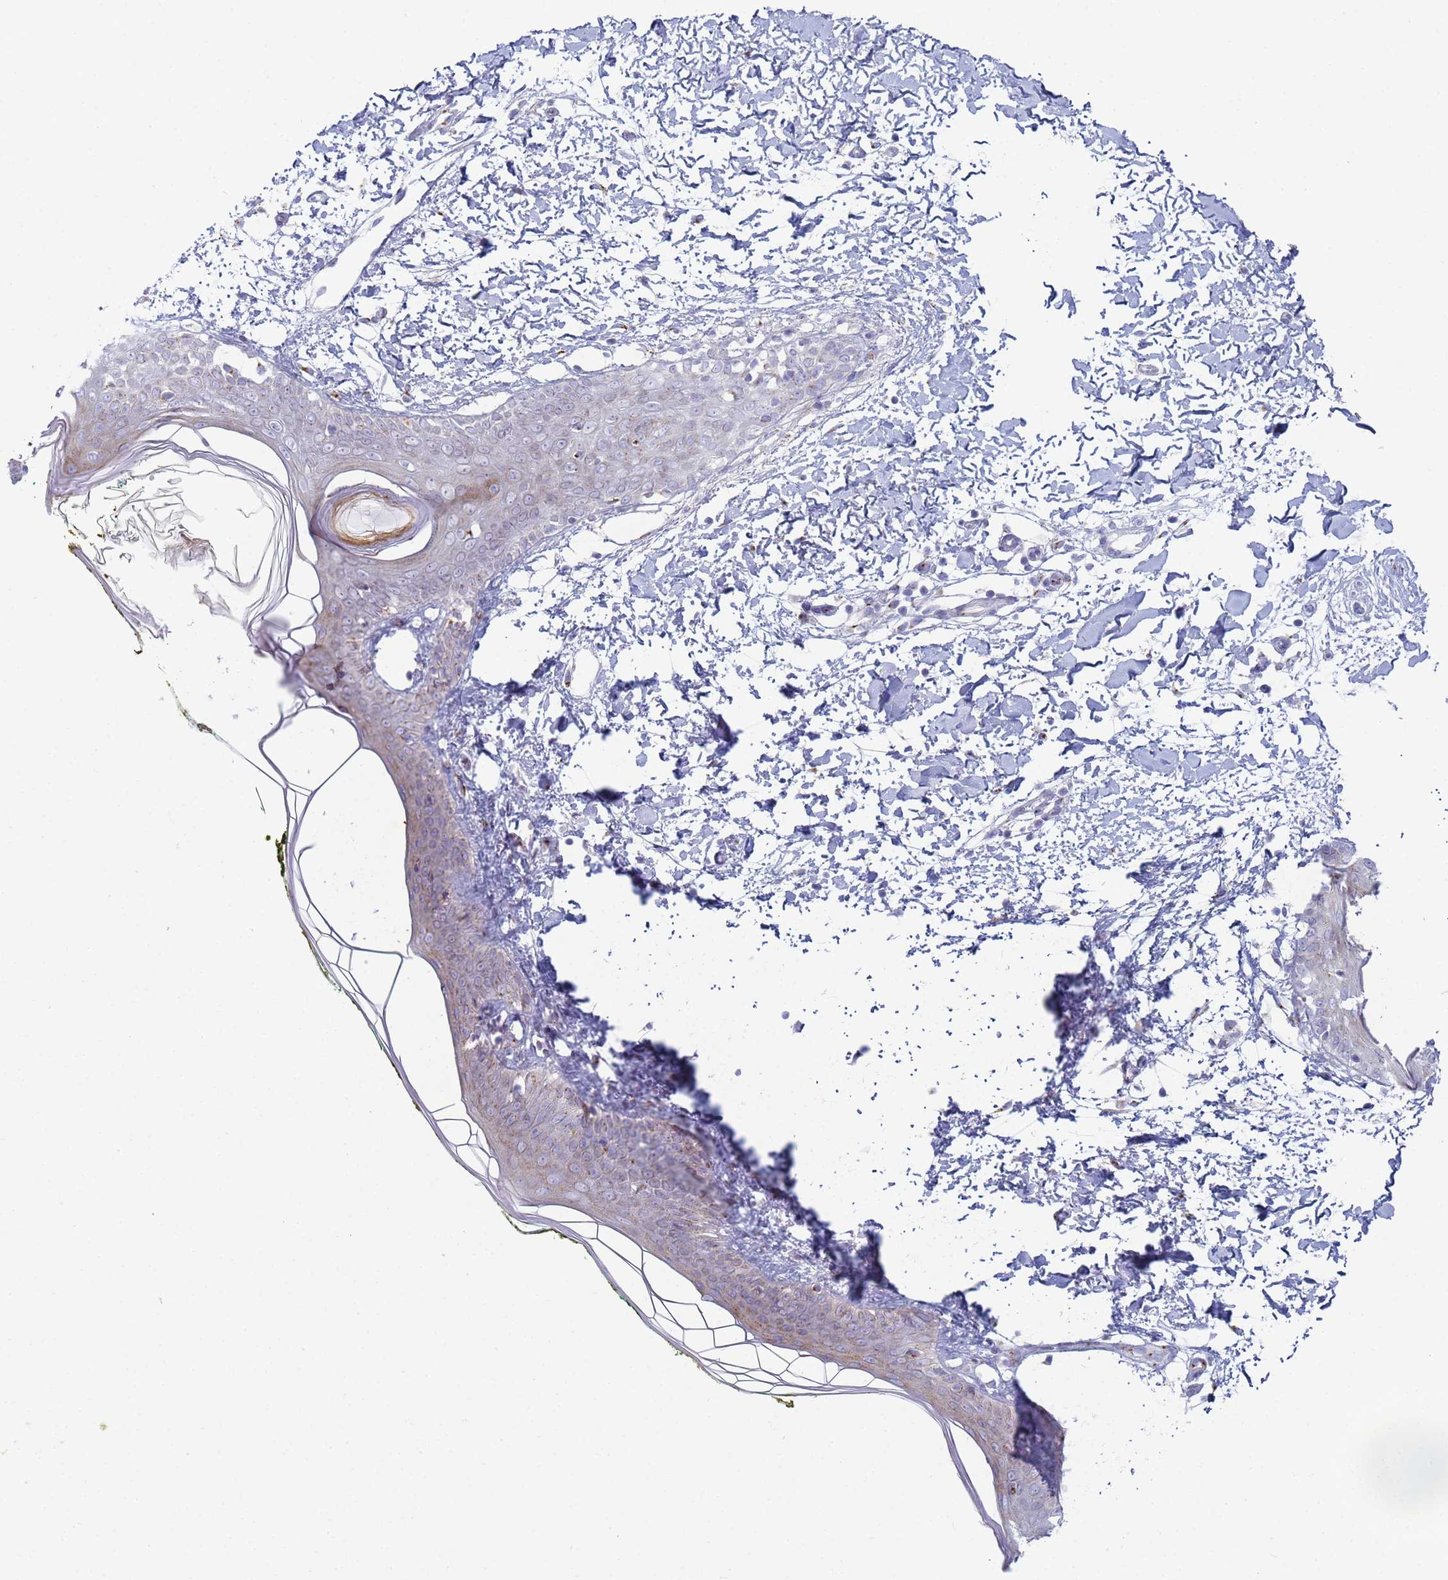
{"staining": {"intensity": "negative", "quantity": "none", "location": "none"}, "tissue": "skin", "cell_type": "Fibroblasts", "image_type": "normal", "snomed": [{"axis": "morphology", "description": "Normal tissue, NOS"}, {"axis": "topography", "description": "Skin"}], "caption": "DAB immunohistochemical staining of benign skin demonstrates no significant positivity in fibroblasts.", "gene": "CR1", "patient": {"sex": "female", "age": 34}}